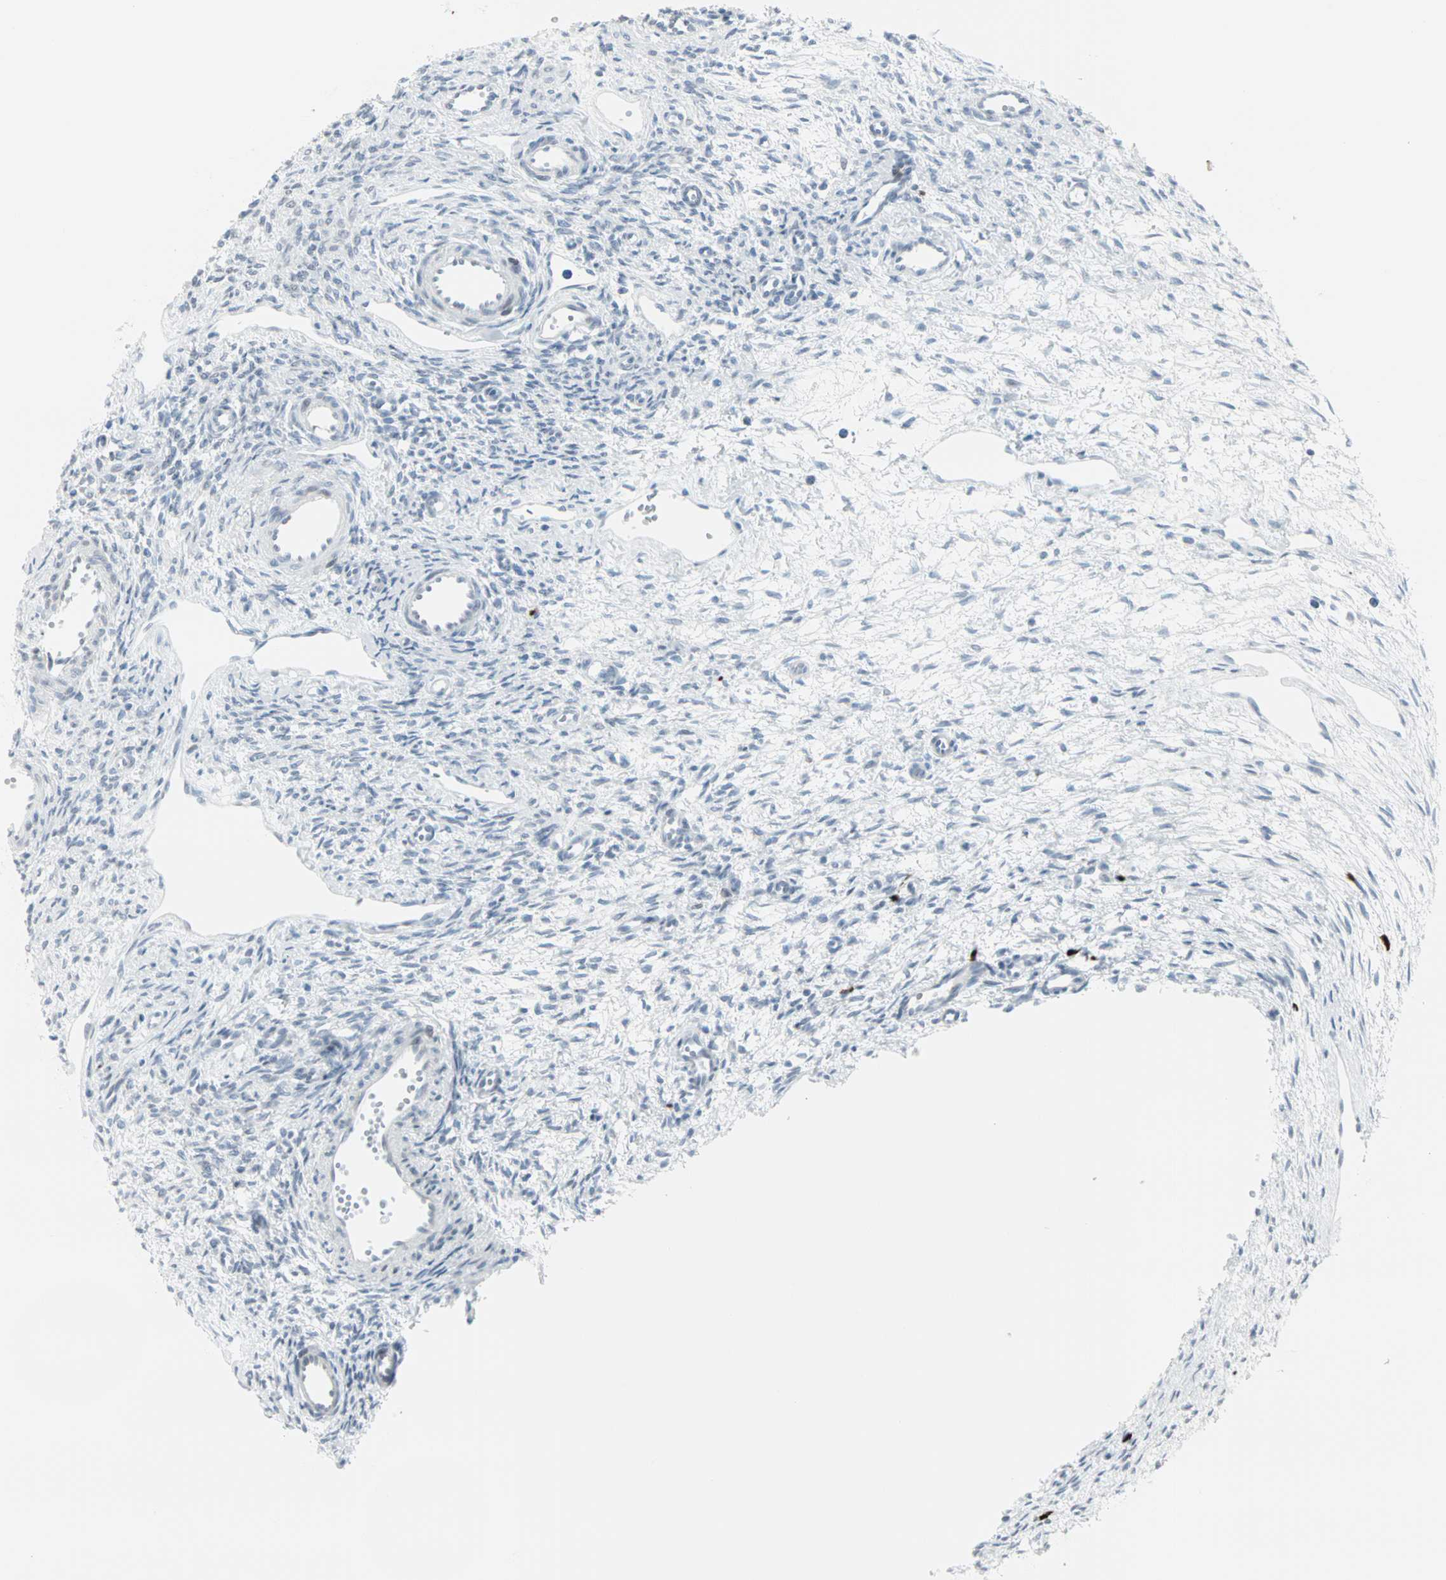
{"staining": {"intensity": "negative", "quantity": "none", "location": "none"}, "tissue": "ovary", "cell_type": "Follicle cells", "image_type": "normal", "snomed": [{"axis": "morphology", "description": "Normal tissue, NOS"}, {"axis": "topography", "description": "Ovary"}], "caption": "Immunohistochemistry (IHC) photomicrograph of normal ovary: ovary stained with DAB (3,3'-diaminobenzidine) demonstrates no significant protein staining in follicle cells. Brightfield microscopy of IHC stained with DAB (3,3'-diaminobenzidine) (brown) and hematoxylin (blue), captured at high magnification.", "gene": "CBLC", "patient": {"sex": "female", "age": 33}}